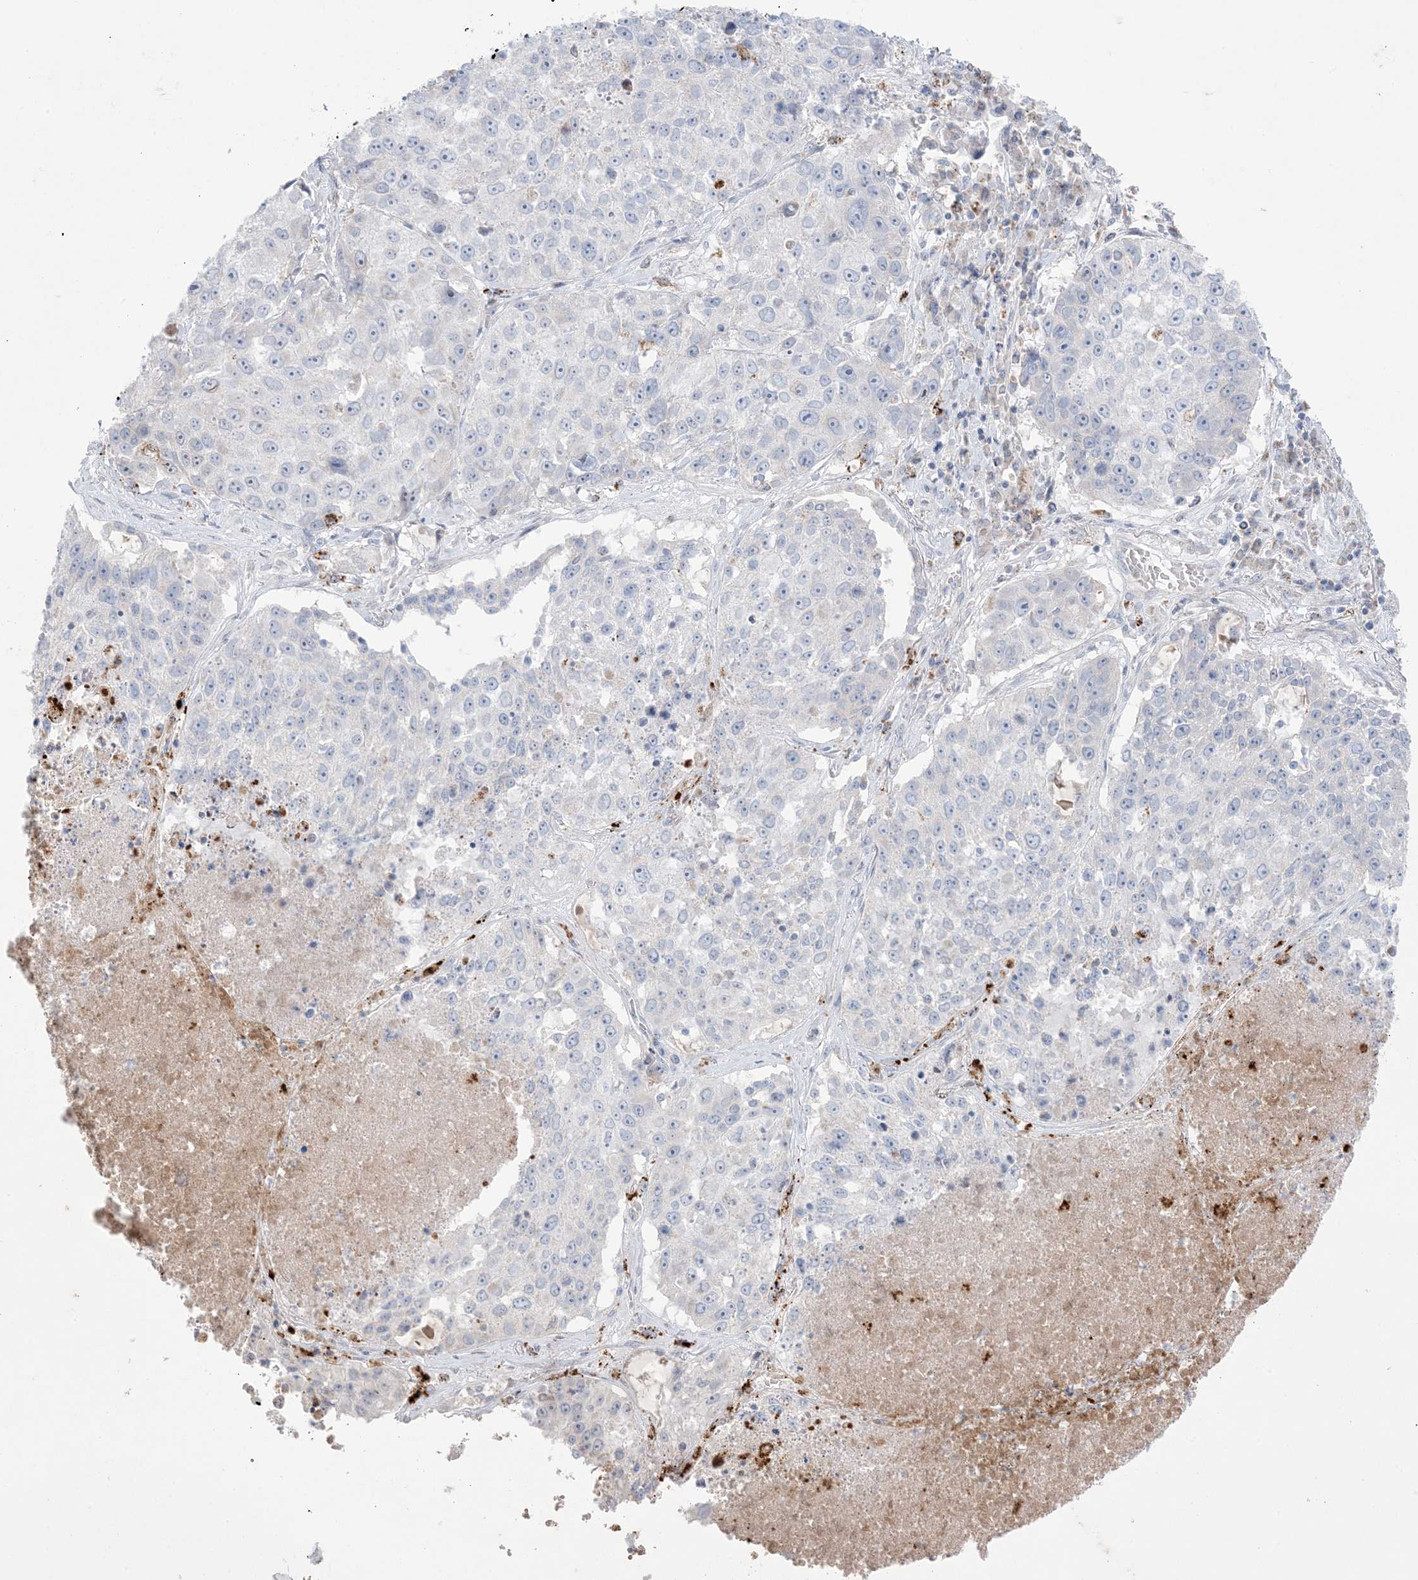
{"staining": {"intensity": "negative", "quantity": "none", "location": "none"}, "tissue": "lung cancer", "cell_type": "Tumor cells", "image_type": "cancer", "snomed": [{"axis": "morphology", "description": "Squamous cell carcinoma, NOS"}, {"axis": "topography", "description": "Lung"}], "caption": "This is an IHC image of human lung squamous cell carcinoma. There is no expression in tumor cells.", "gene": "KCTD6", "patient": {"sex": "male", "age": 61}}